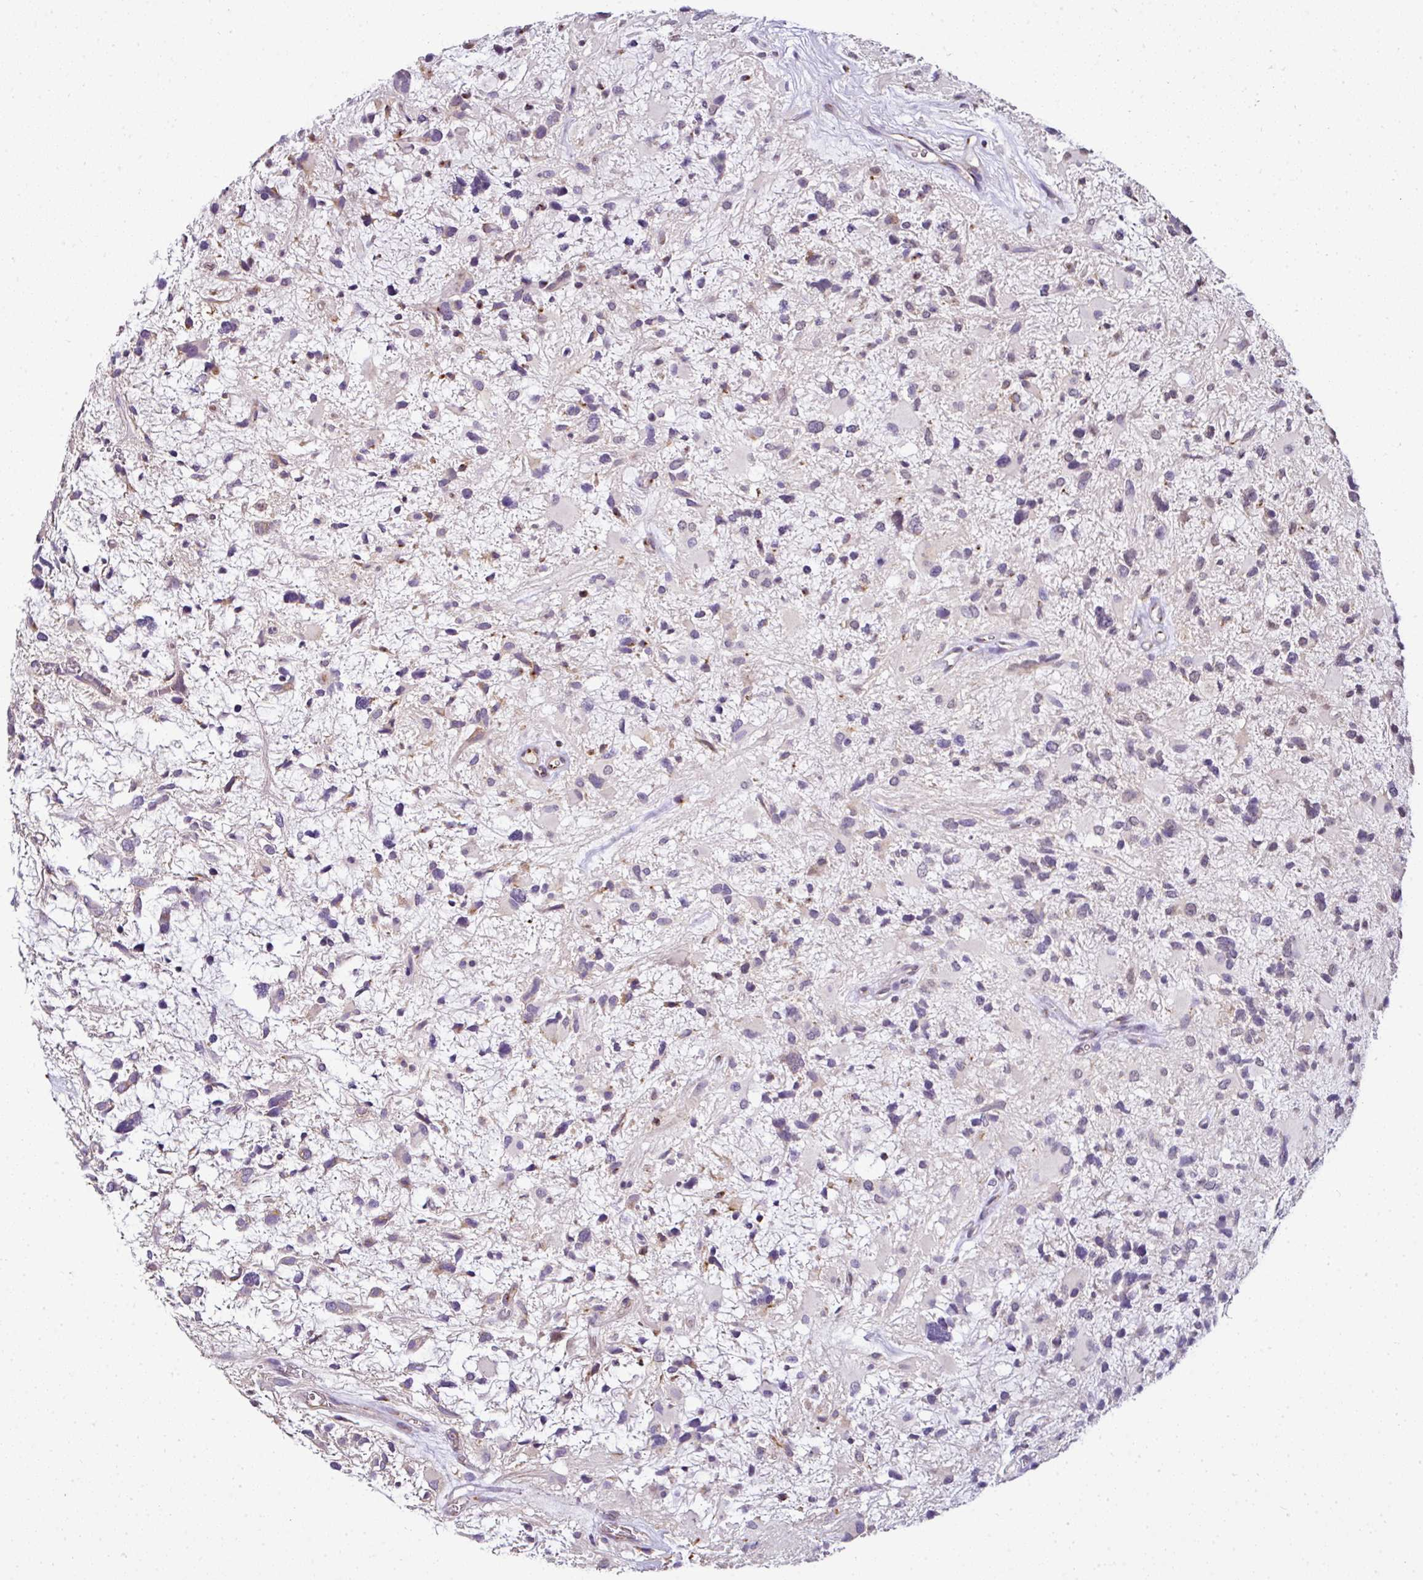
{"staining": {"intensity": "negative", "quantity": "none", "location": "none"}, "tissue": "glioma", "cell_type": "Tumor cells", "image_type": "cancer", "snomed": [{"axis": "morphology", "description": "Glioma, malignant, High grade"}, {"axis": "topography", "description": "Brain"}], "caption": "IHC histopathology image of human malignant glioma (high-grade) stained for a protein (brown), which exhibits no expression in tumor cells.", "gene": "JPH2", "patient": {"sex": "female", "age": 11}}